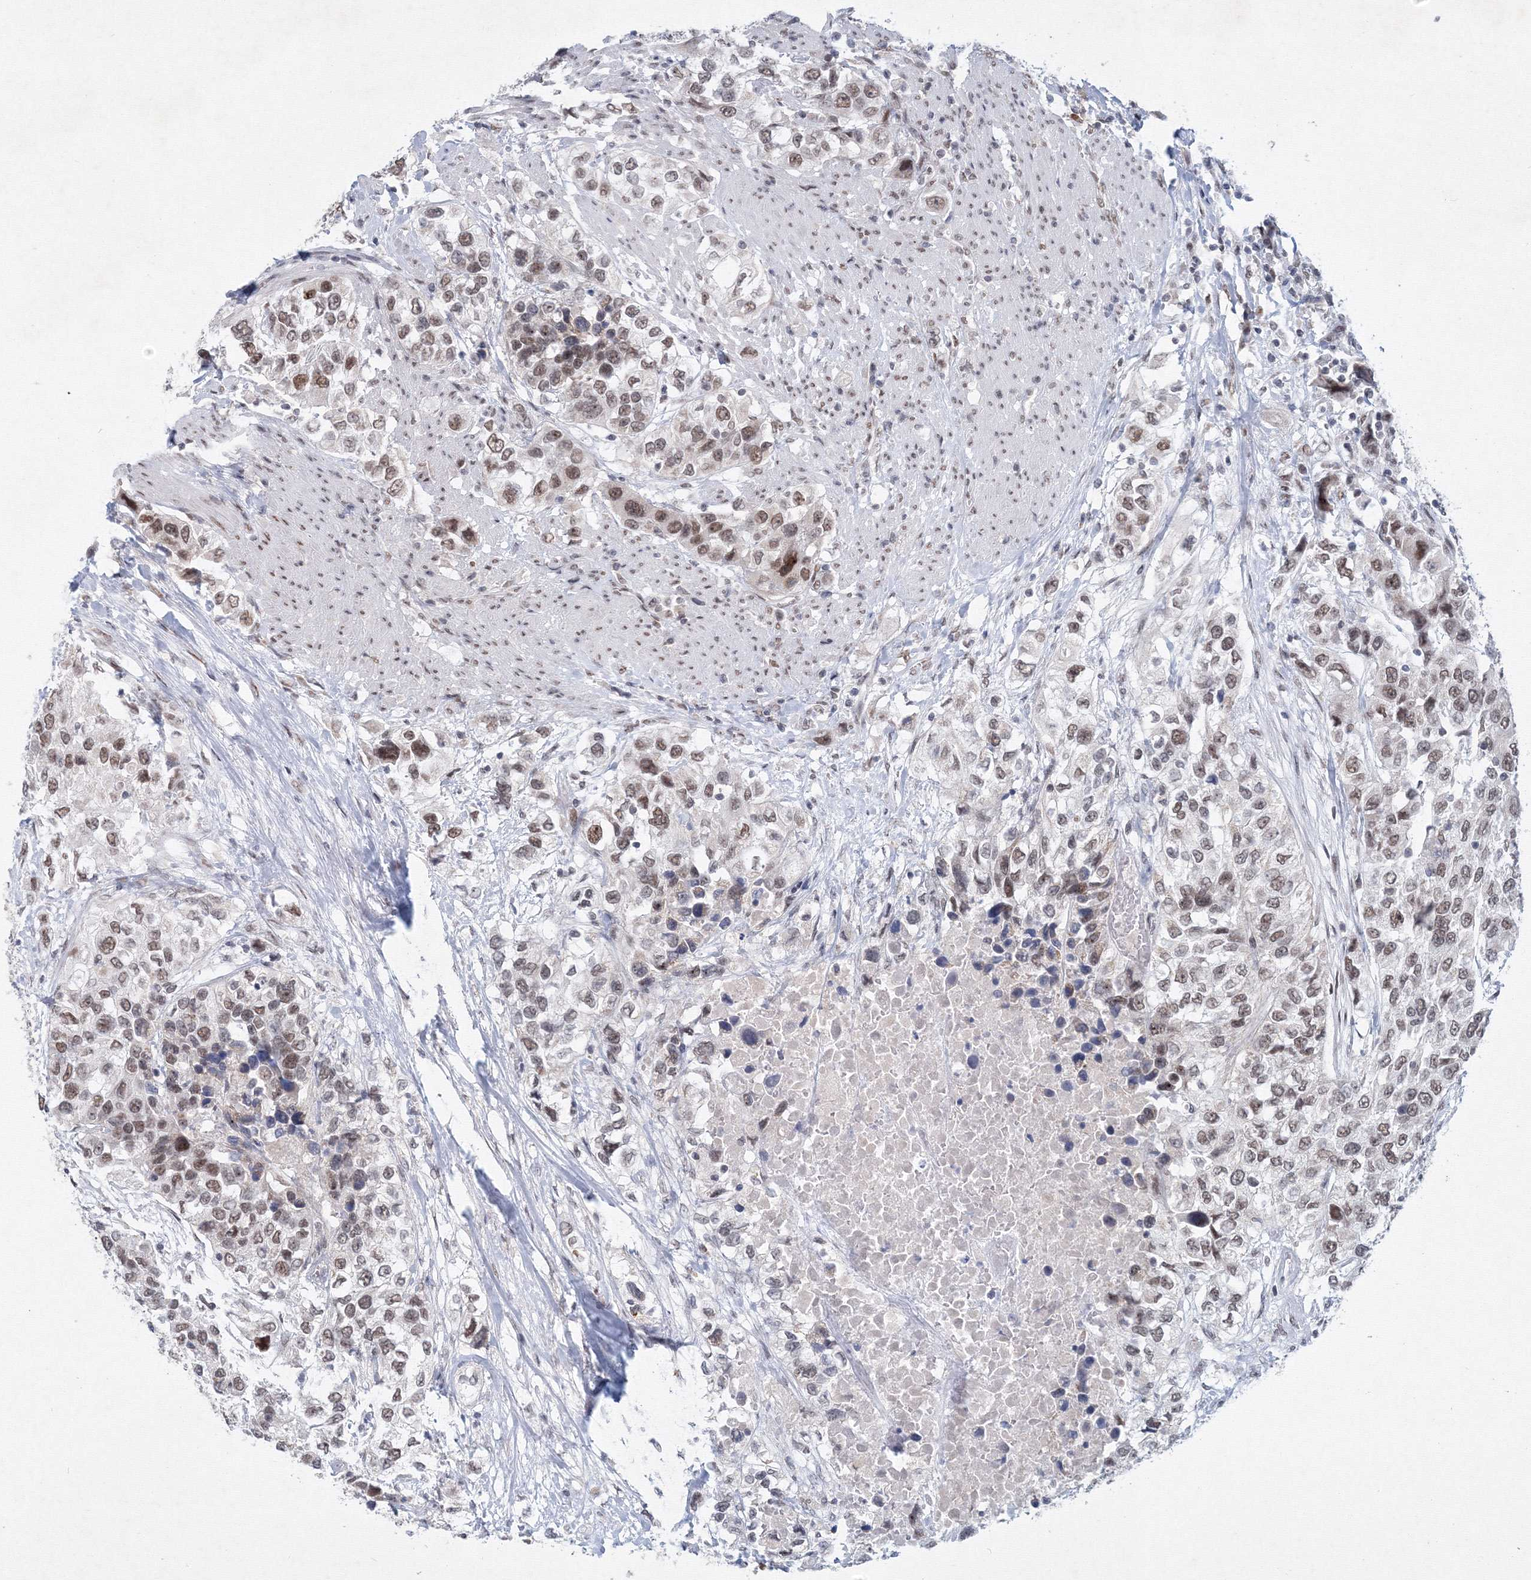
{"staining": {"intensity": "moderate", "quantity": "25%-75%", "location": "nuclear"}, "tissue": "urothelial cancer", "cell_type": "Tumor cells", "image_type": "cancer", "snomed": [{"axis": "morphology", "description": "Urothelial carcinoma, High grade"}, {"axis": "topography", "description": "Urinary bladder"}], "caption": "The micrograph exhibits staining of urothelial cancer, revealing moderate nuclear protein staining (brown color) within tumor cells.", "gene": "SF3B6", "patient": {"sex": "female", "age": 80}}